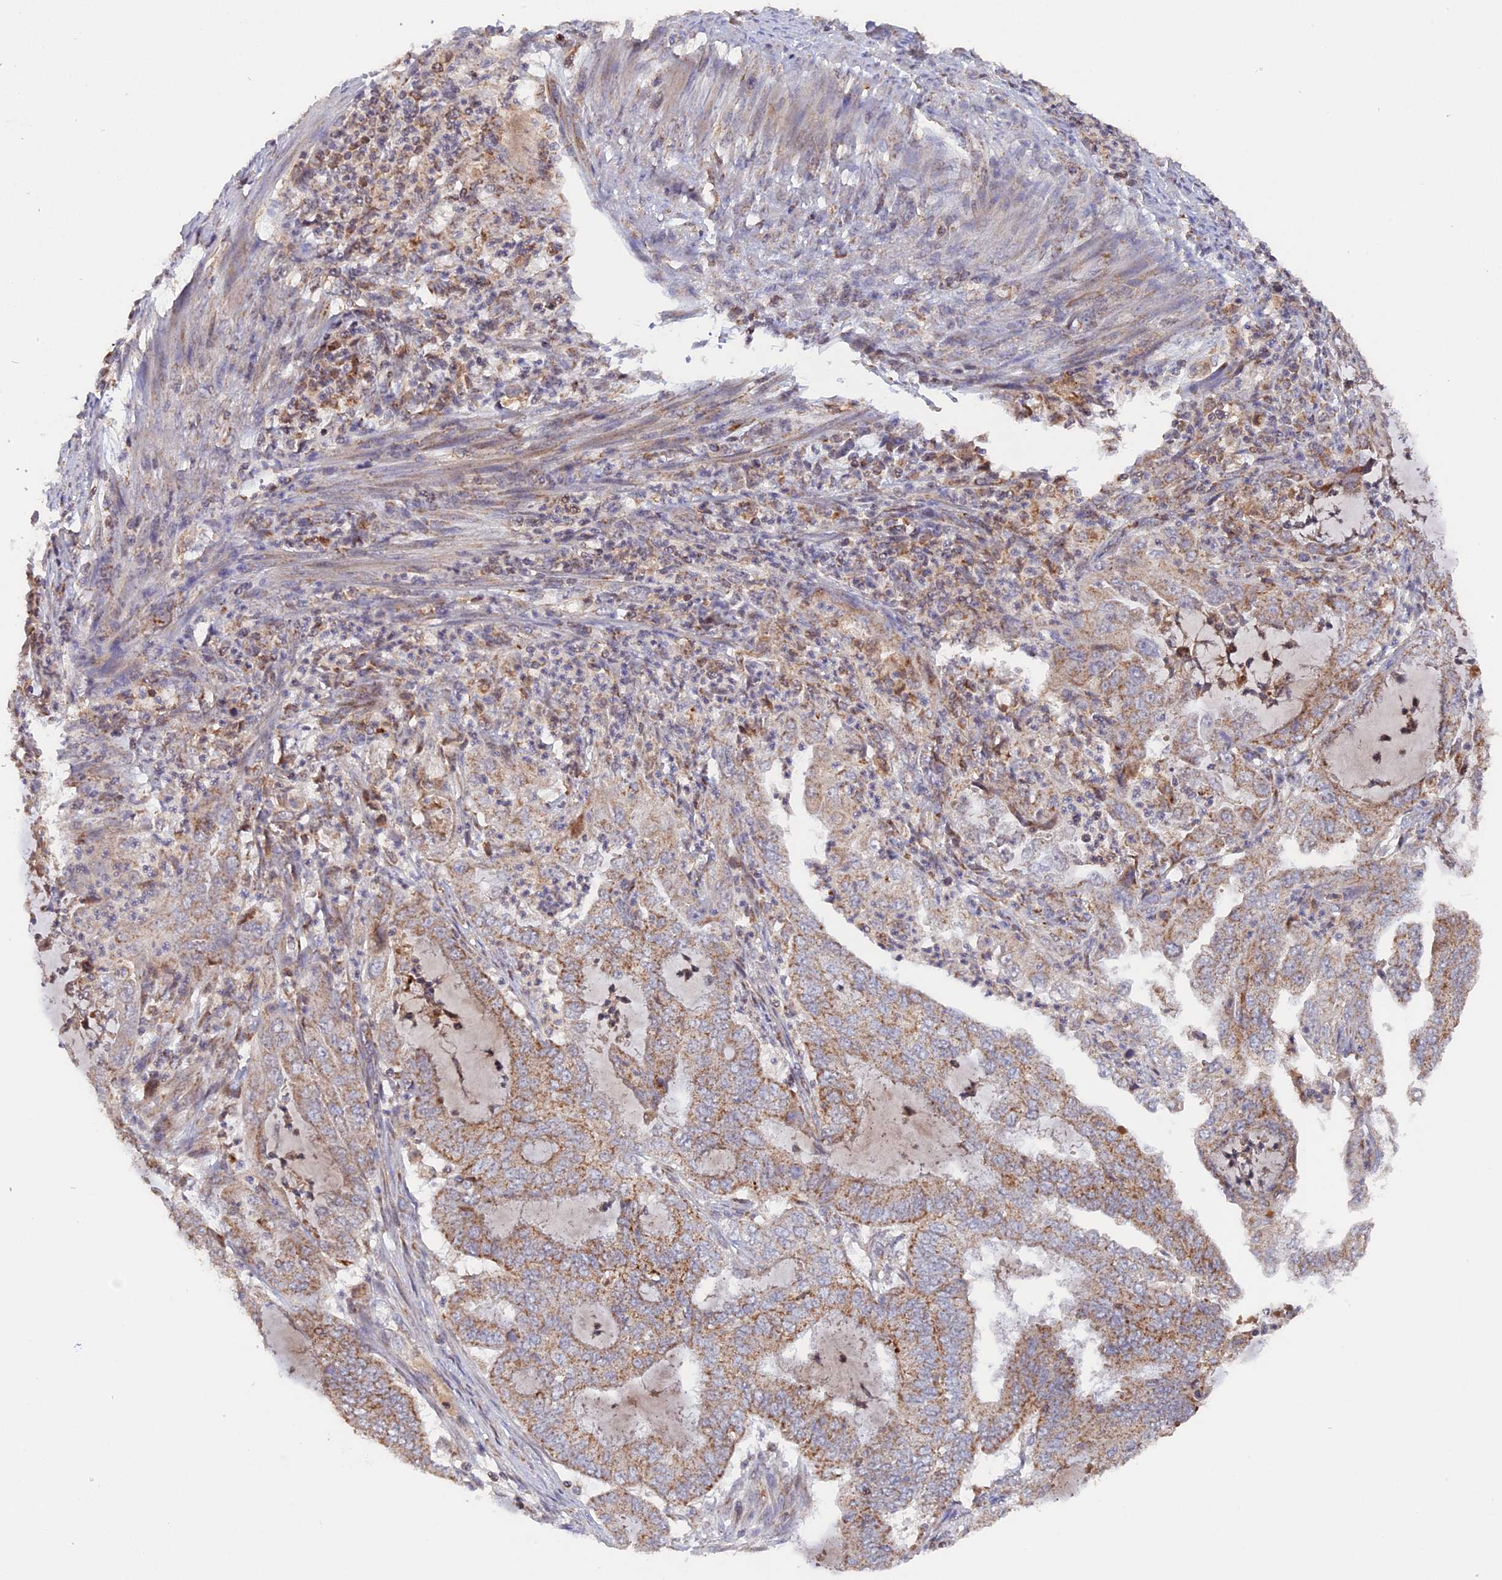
{"staining": {"intensity": "weak", "quantity": ">75%", "location": "cytoplasmic/membranous"}, "tissue": "endometrial cancer", "cell_type": "Tumor cells", "image_type": "cancer", "snomed": [{"axis": "morphology", "description": "Adenocarcinoma, NOS"}, {"axis": "topography", "description": "Endometrium"}], "caption": "This is an image of IHC staining of adenocarcinoma (endometrial), which shows weak expression in the cytoplasmic/membranous of tumor cells.", "gene": "MPV17L", "patient": {"sex": "female", "age": 51}}